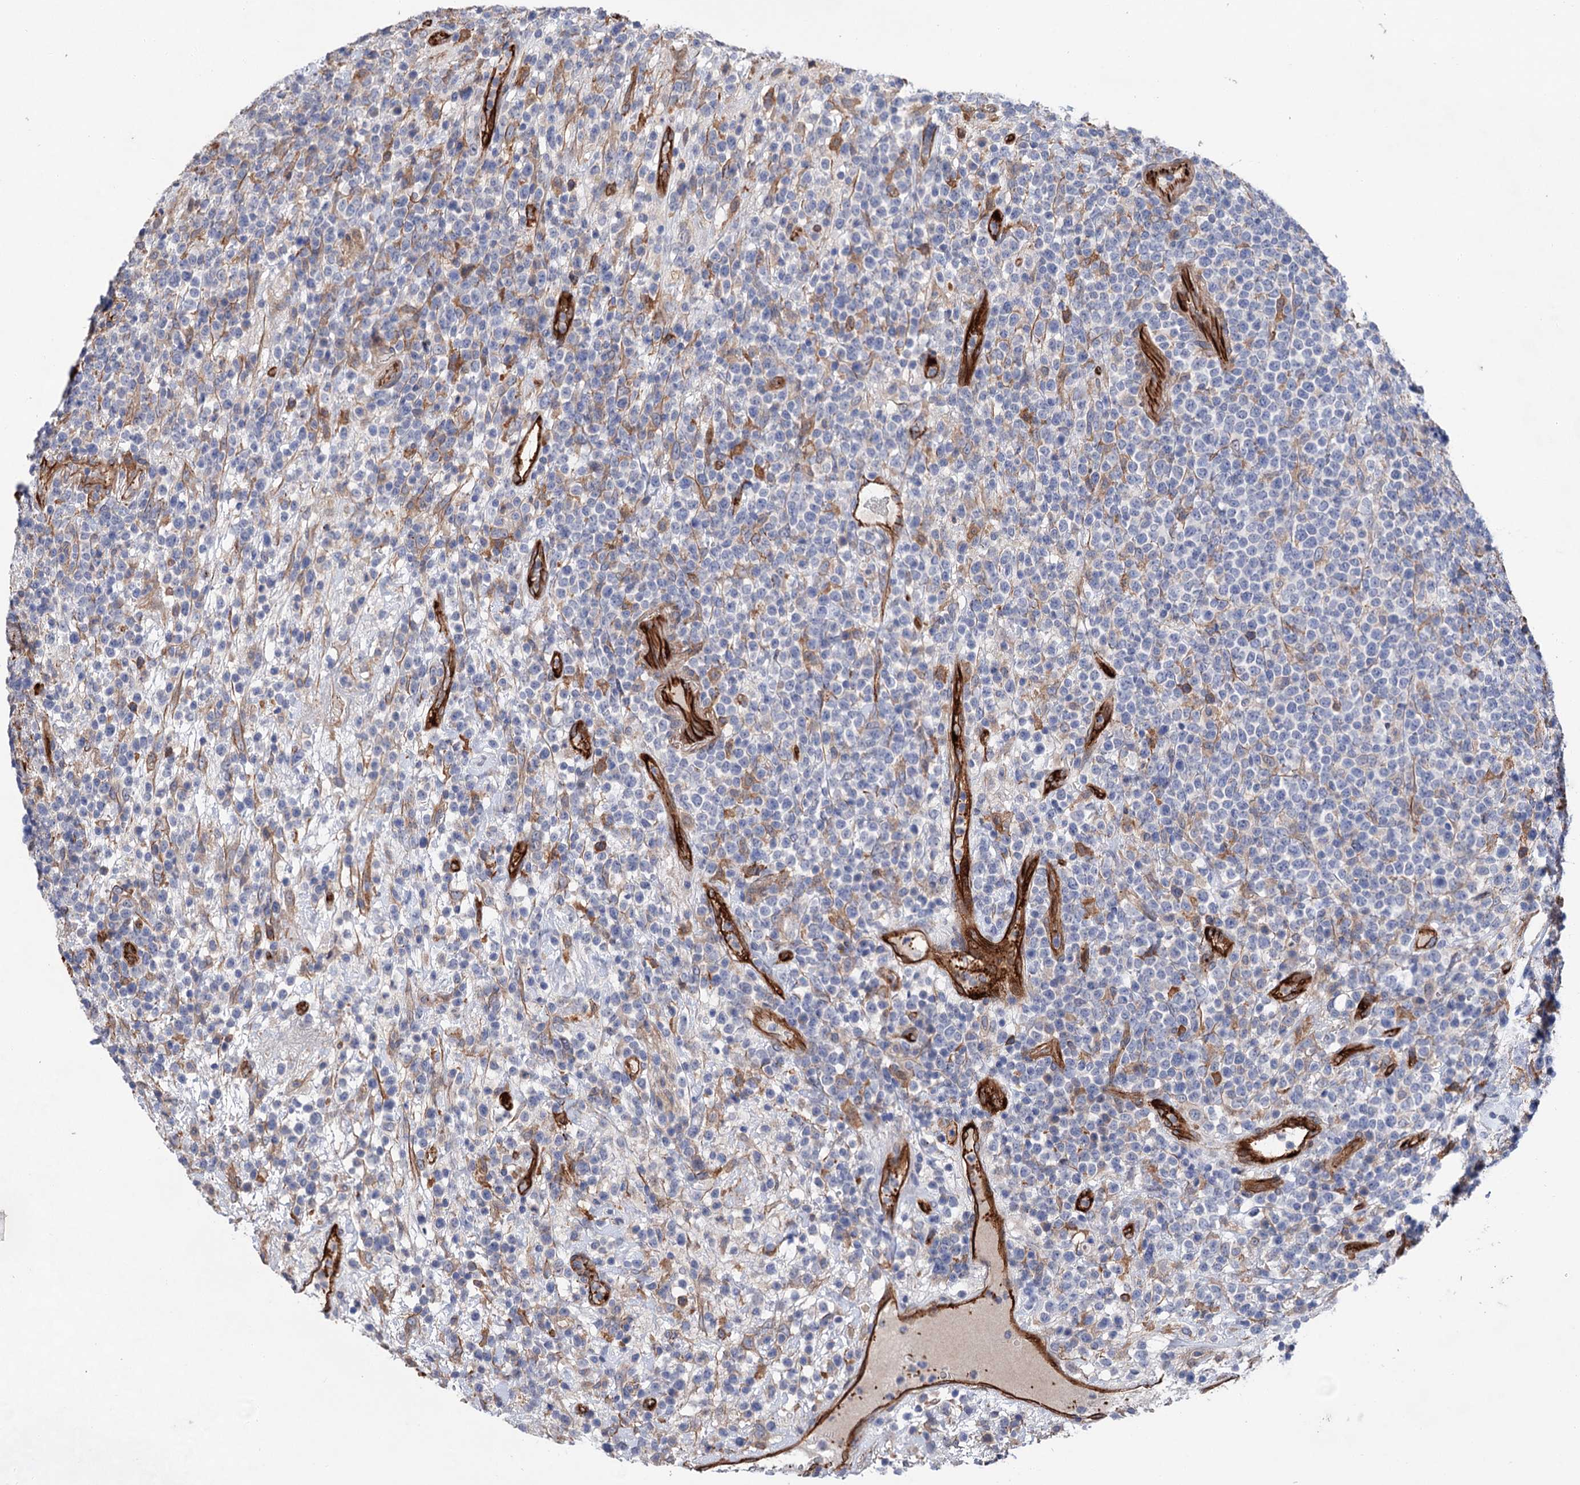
{"staining": {"intensity": "negative", "quantity": "none", "location": "none"}, "tissue": "lymphoma", "cell_type": "Tumor cells", "image_type": "cancer", "snomed": [{"axis": "morphology", "description": "Malignant lymphoma, non-Hodgkin's type, High grade"}, {"axis": "topography", "description": "Colon"}], "caption": "DAB immunohistochemical staining of lymphoma exhibits no significant expression in tumor cells.", "gene": "TMTC3", "patient": {"sex": "female", "age": 53}}